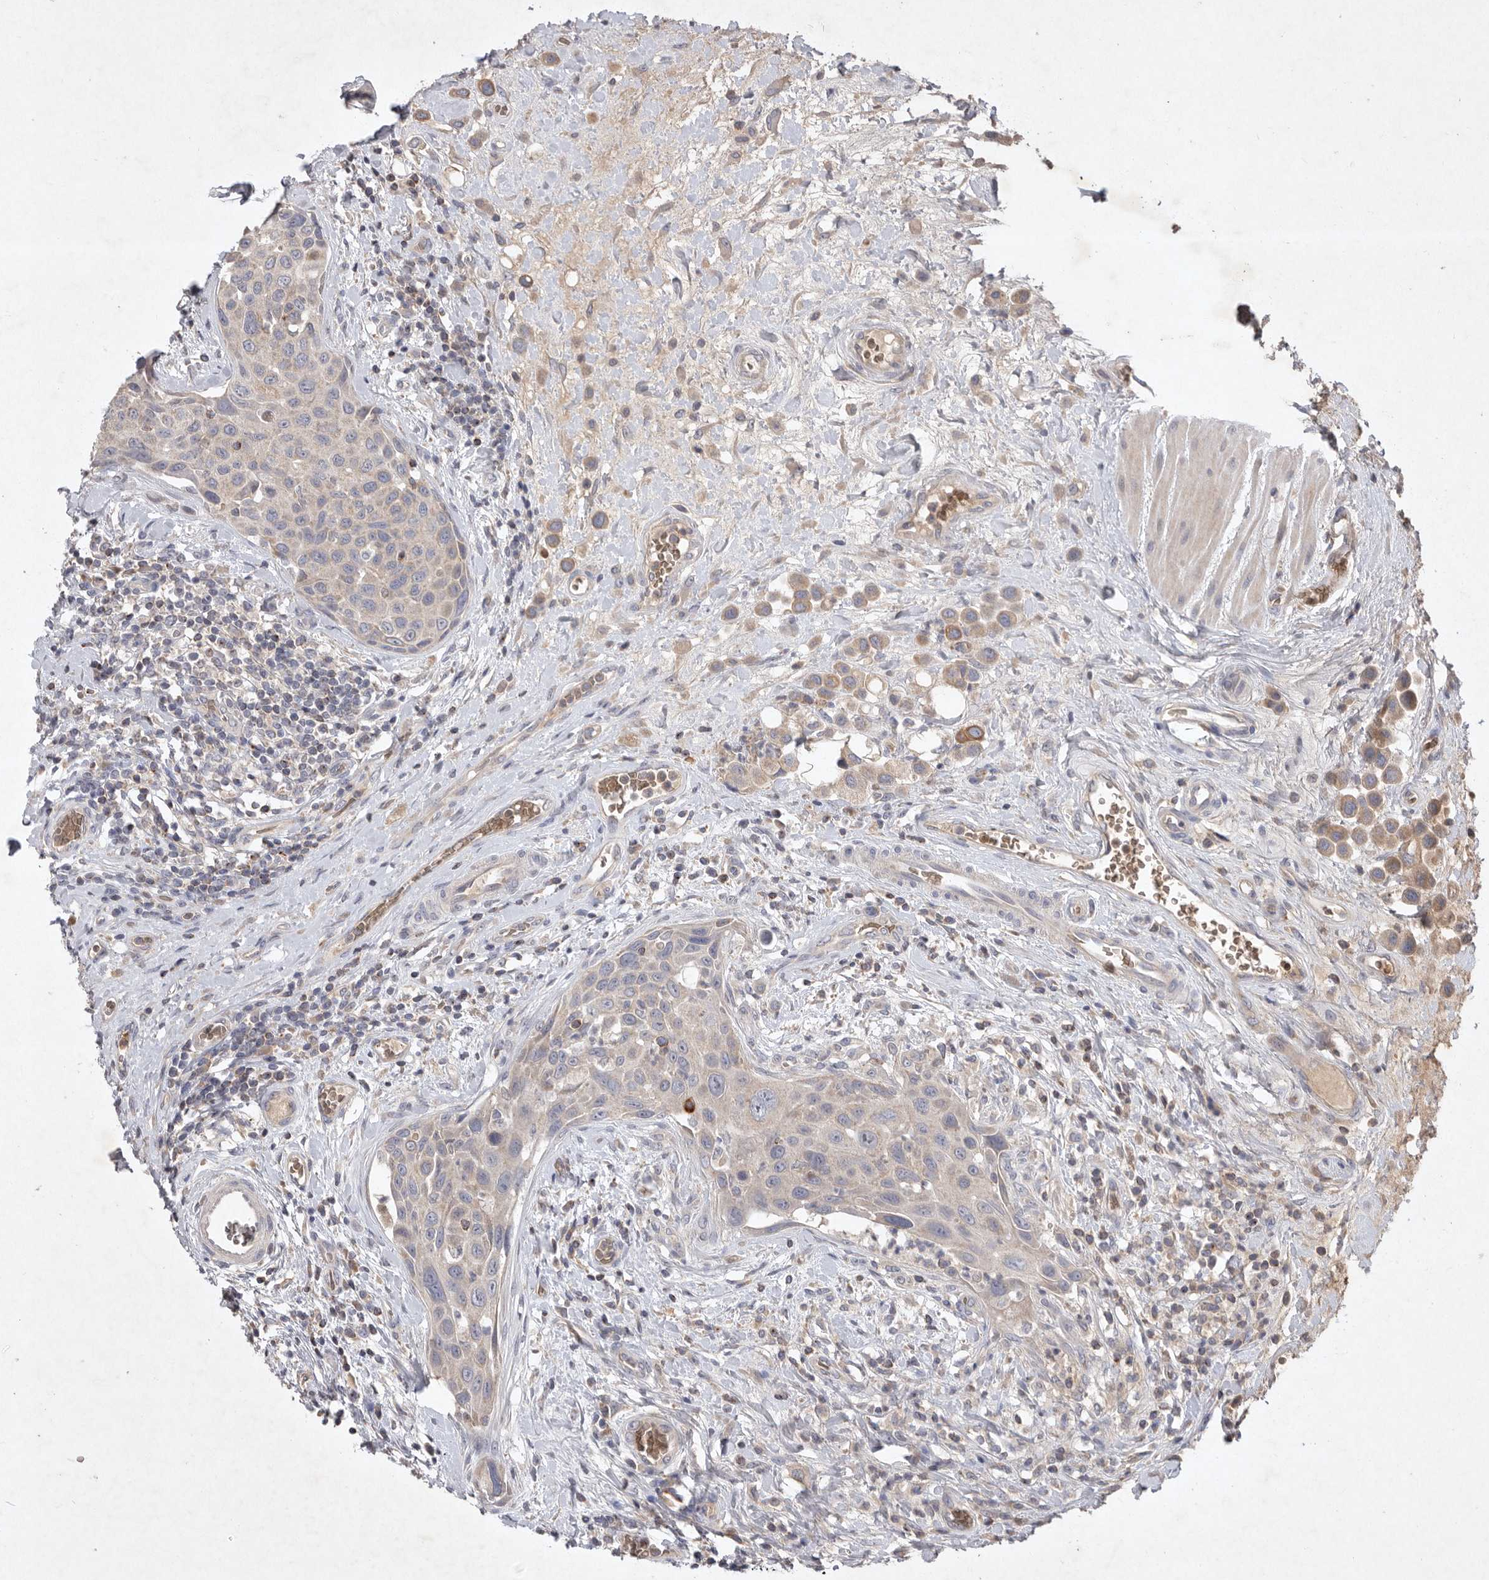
{"staining": {"intensity": "weak", "quantity": "<25%", "location": "cytoplasmic/membranous"}, "tissue": "urothelial cancer", "cell_type": "Tumor cells", "image_type": "cancer", "snomed": [{"axis": "morphology", "description": "Urothelial carcinoma, High grade"}, {"axis": "topography", "description": "Urinary bladder"}], "caption": "Protein analysis of urothelial cancer displays no significant staining in tumor cells.", "gene": "TNFSF14", "patient": {"sex": "male", "age": 50}}